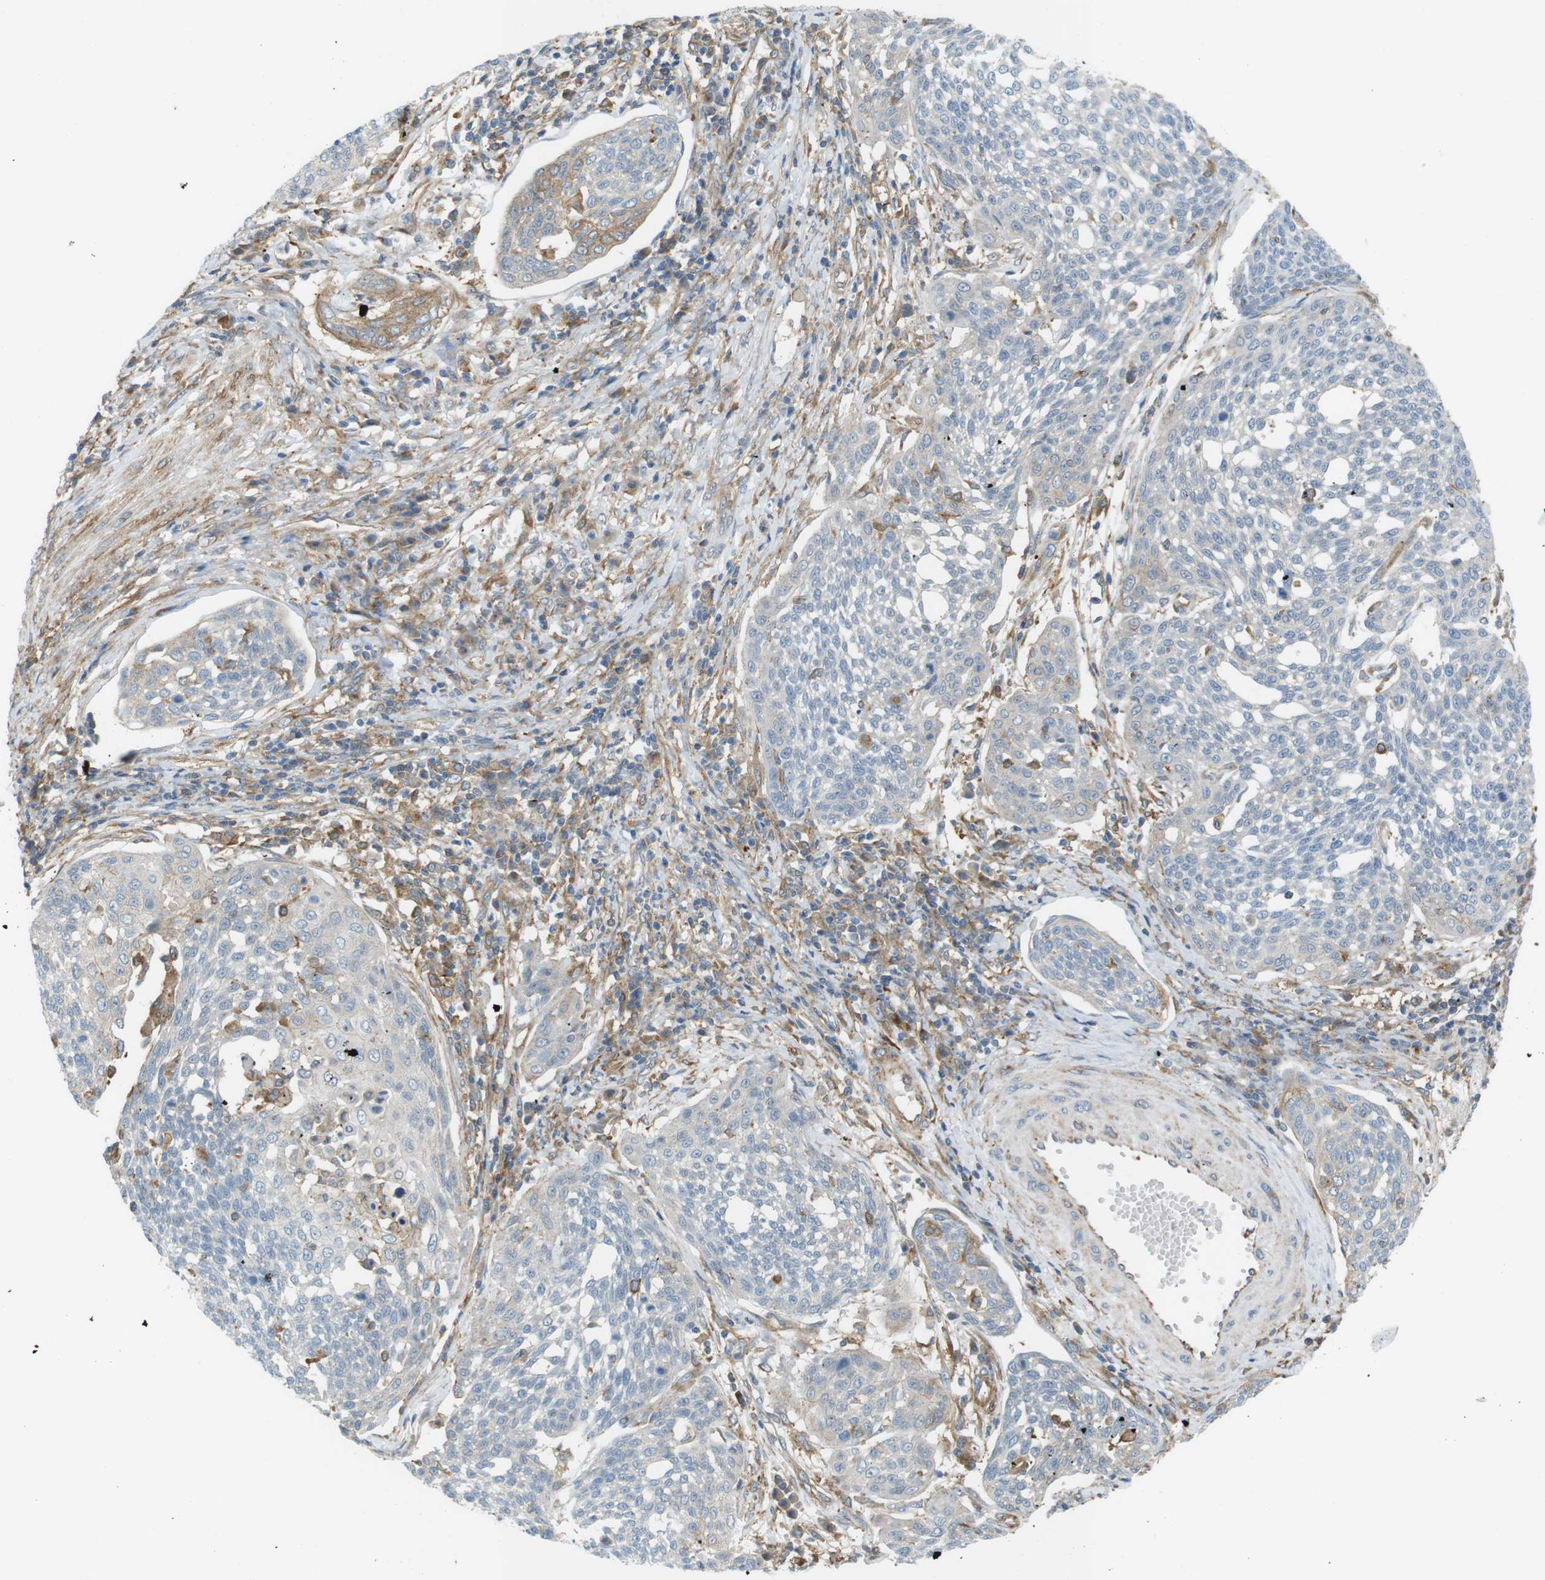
{"staining": {"intensity": "negative", "quantity": "none", "location": "none"}, "tissue": "cervical cancer", "cell_type": "Tumor cells", "image_type": "cancer", "snomed": [{"axis": "morphology", "description": "Squamous cell carcinoma, NOS"}, {"axis": "topography", "description": "Cervix"}], "caption": "Tumor cells are negative for brown protein staining in cervical cancer.", "gene": "PEPD", "patient": {"sex": "female", "age": 34}}